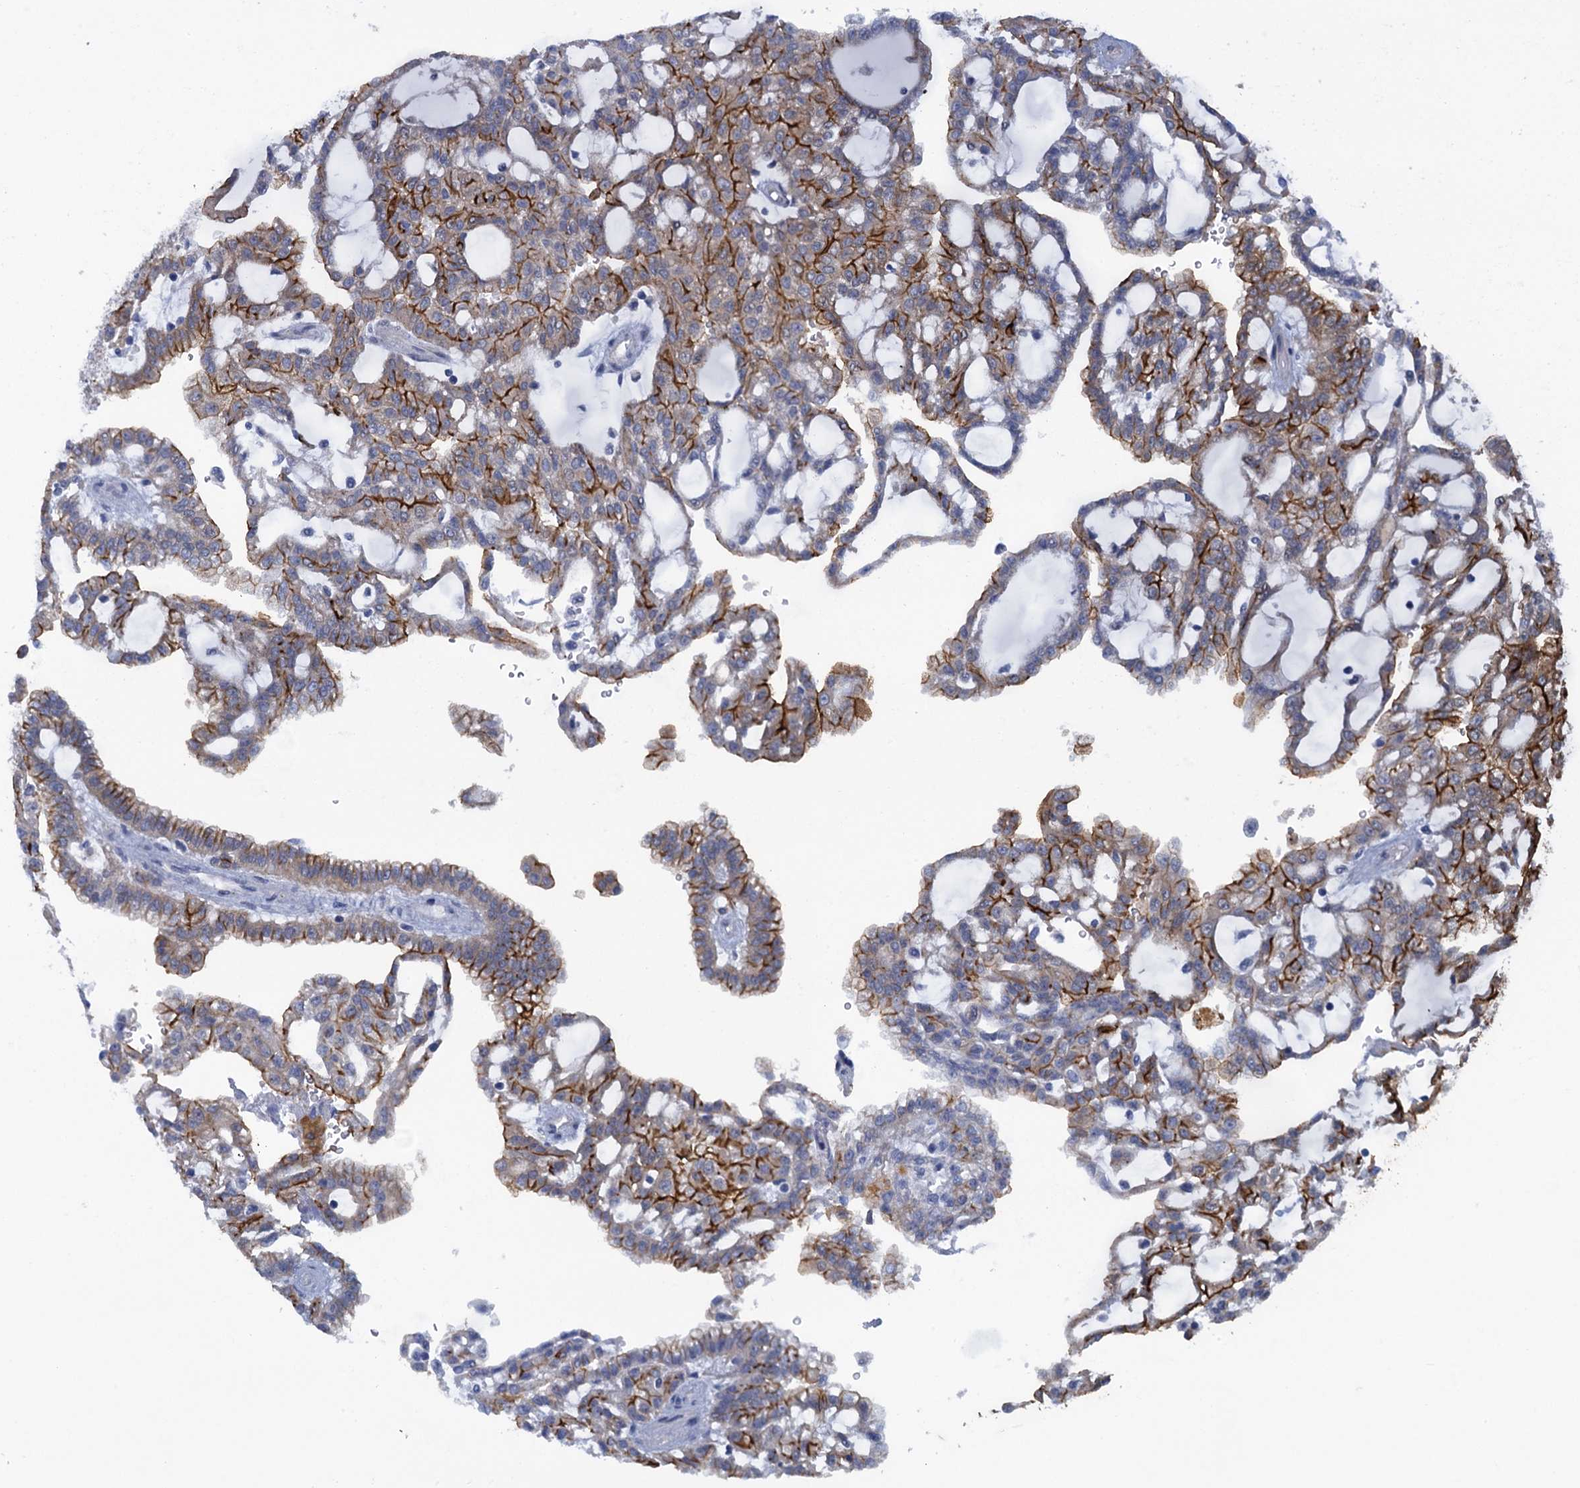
{"staining": {"intensity": "strong", "quantity": "25%-75%", "location": "cytoplasmic/membranous"}, "tissue": "renal cancer", "cell_type": "Tumor cells", "image_type": "cancer", "snomed": [{"axis": "morphology", "description": "Adenocarcinoma, NOS"}, {"axis": "topography", "description": "Kidney"}], "caption": "Renal cancer was stained to show a protein in brown. There is high levels of strong cytoplasmic/membranous staining in about 25%-75% of tumor cells. (DAB (3,3'-diaminobenzidine) = brown stain, brightfield microscopy at high magnification).", "gene": "SCEL", "patient": {"sex": "male", "age": 63}}